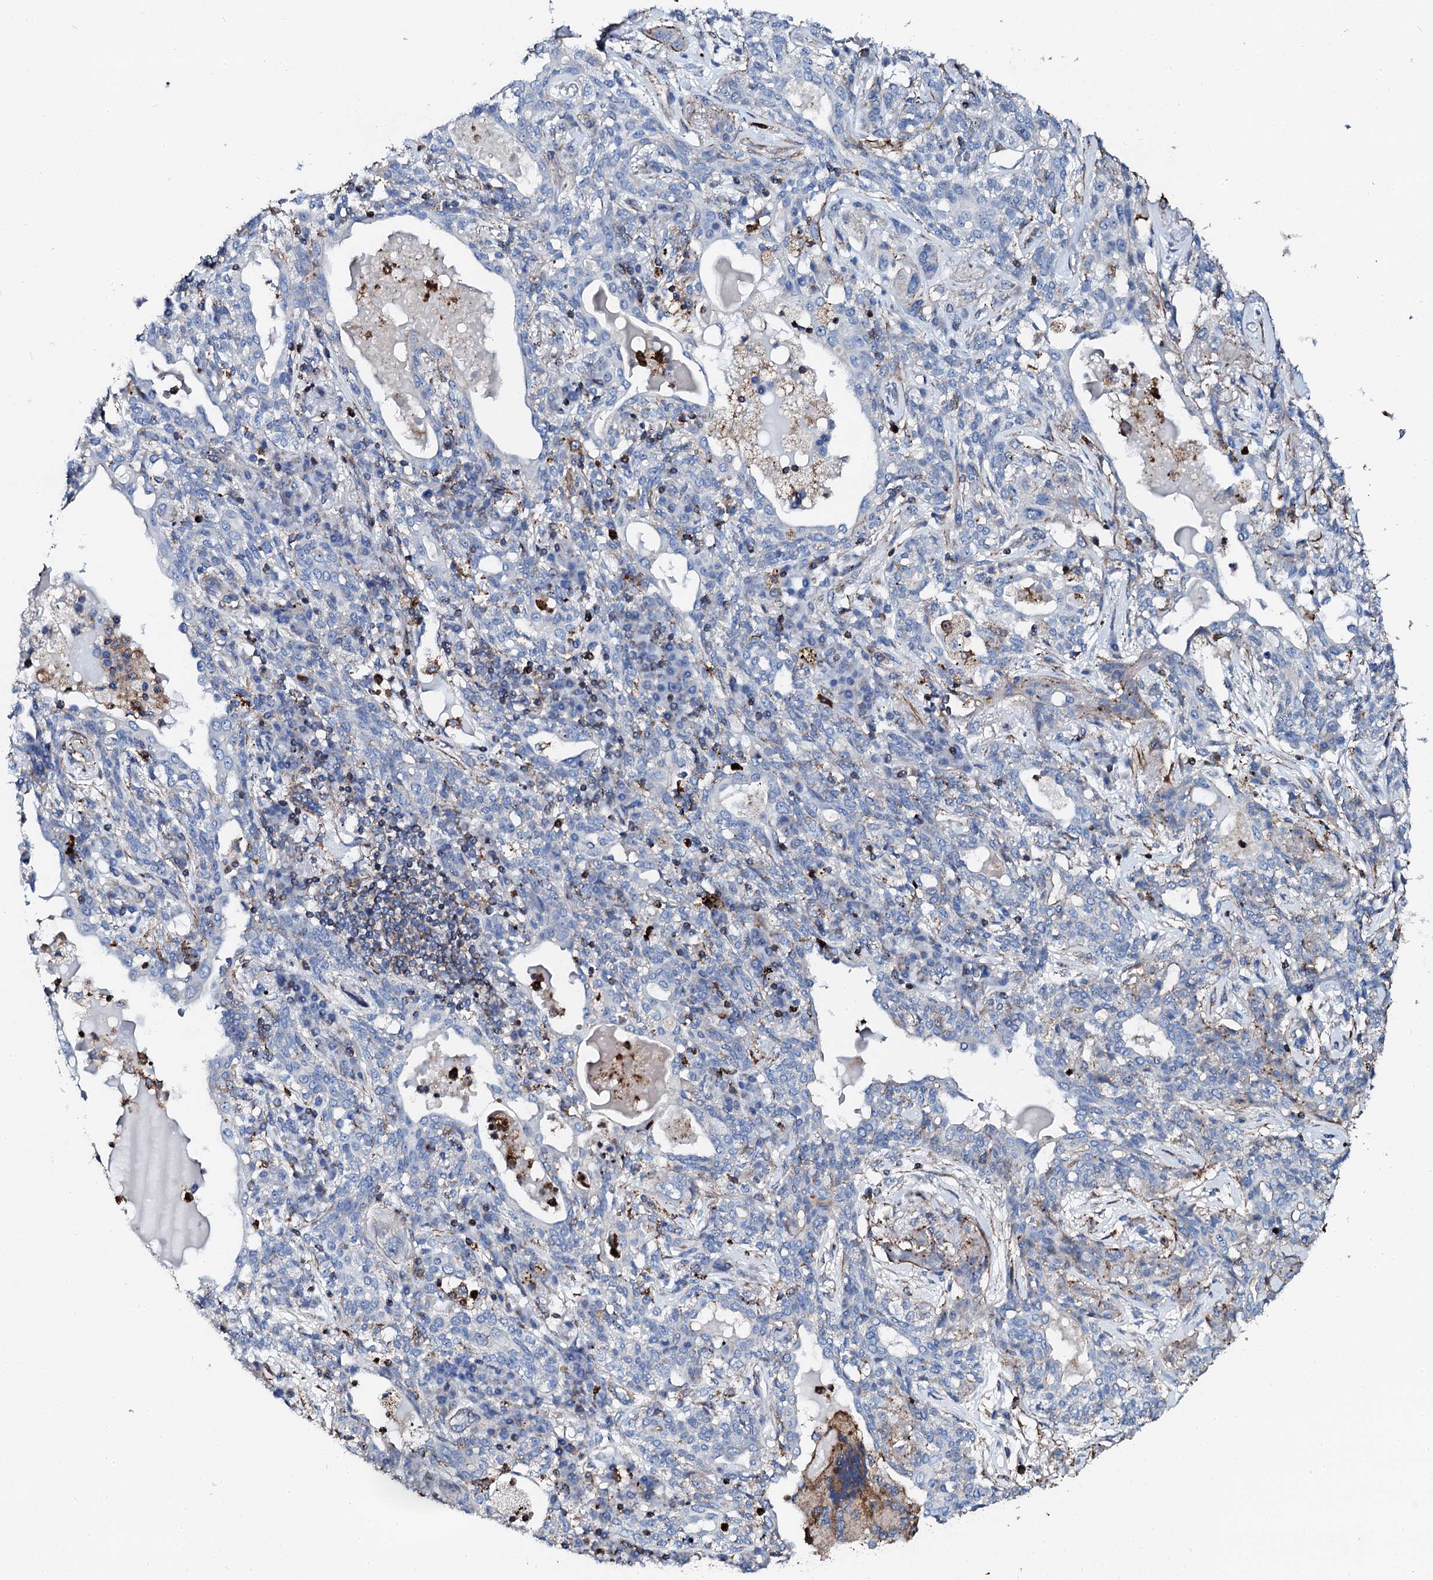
{"staining": {"intensity": "negative", "quantity": "none", "location": "none"}, "tissue": "lung cancer", "cell_type": "Tumor cells", "image_type": "cancer", "snomed": [{"axis": "morphology", "description": "Squamous cell carcinoma, NOS"}, {"axis": "topography", "description": "Lung"}], "caption": "The photomicrograph reveals no significant staining in tumor cells of lung cancer (squamous cell carcinoma). The staining was performed using DAB (3,3'-diaminobenzidine) to visualize the protein expression in brown, while the nuclei were stained in blue with hematoxylin (Magnification: 20x).", "gene": "INTS10", "patient": {"sex": "female", "age": 70}}